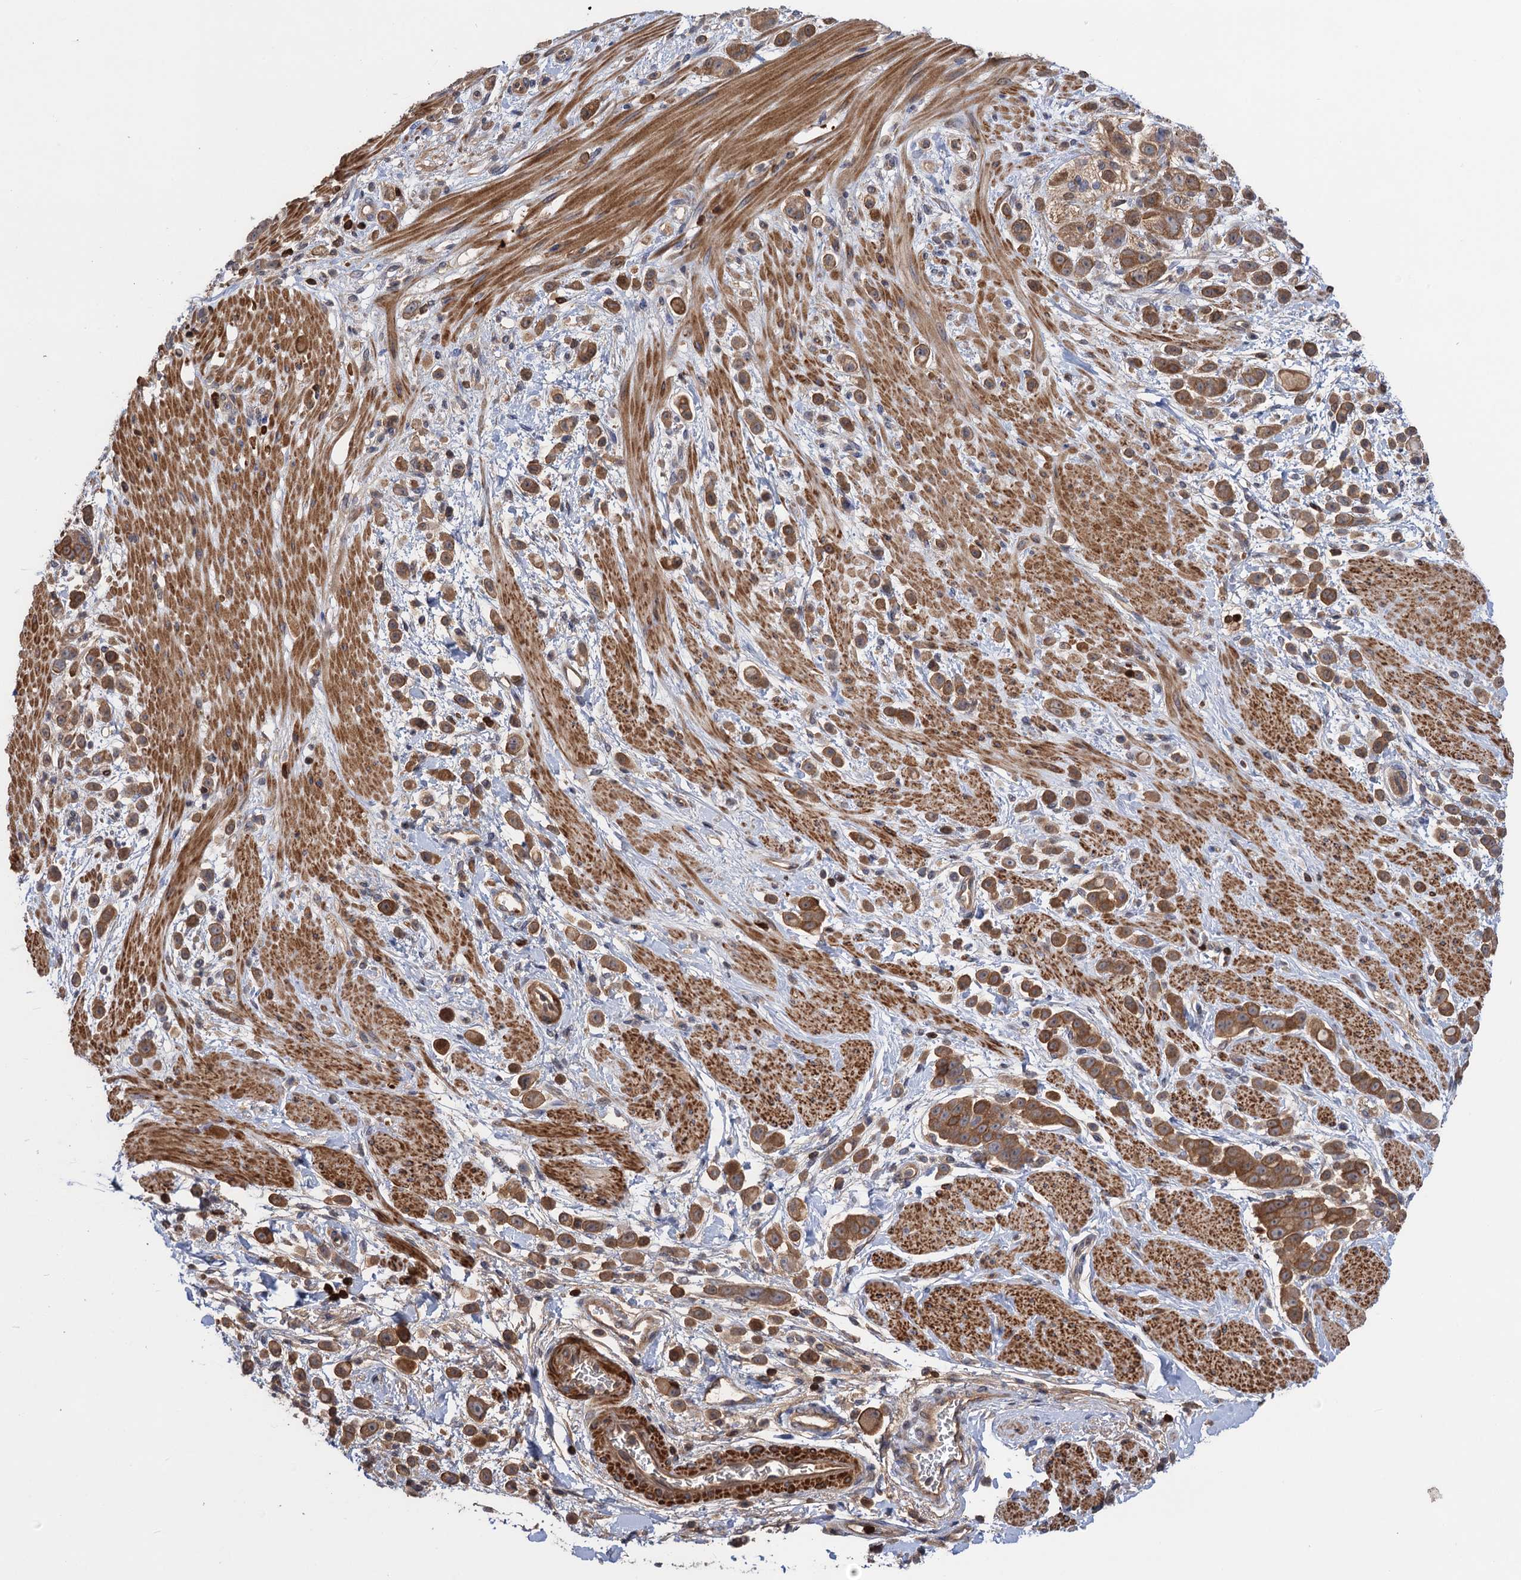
{"staining": {"intensity": "moderate", "quantity": ">75%", "location": "cytoplasmic/membranous"}, "tissue": "pancreatic cancer", "cell_type": "Tumor cells", "image_type": "cancer", "snomed": [{"axis": "morphology", "description": "Normal tissue, NOS"}, {"axis": "morphology", "description": "Adenocarcinoma, NOS"}, {"axis": "topography", "description": "Pancreas"}], "caption": "Pancreatic cancer (adenocarcinoma) stained for a protein displays moderate cytoplasmic/membranous positivity in tumor cells. The protein of interest is stained brown, and the nuclei are stained in blue (DAB (3,3'-diaminobenzidine) IHC with brightfield microscopy, high magnification).", "gene": "DGKA", "patient": {"sex": "female", "age": 64}}